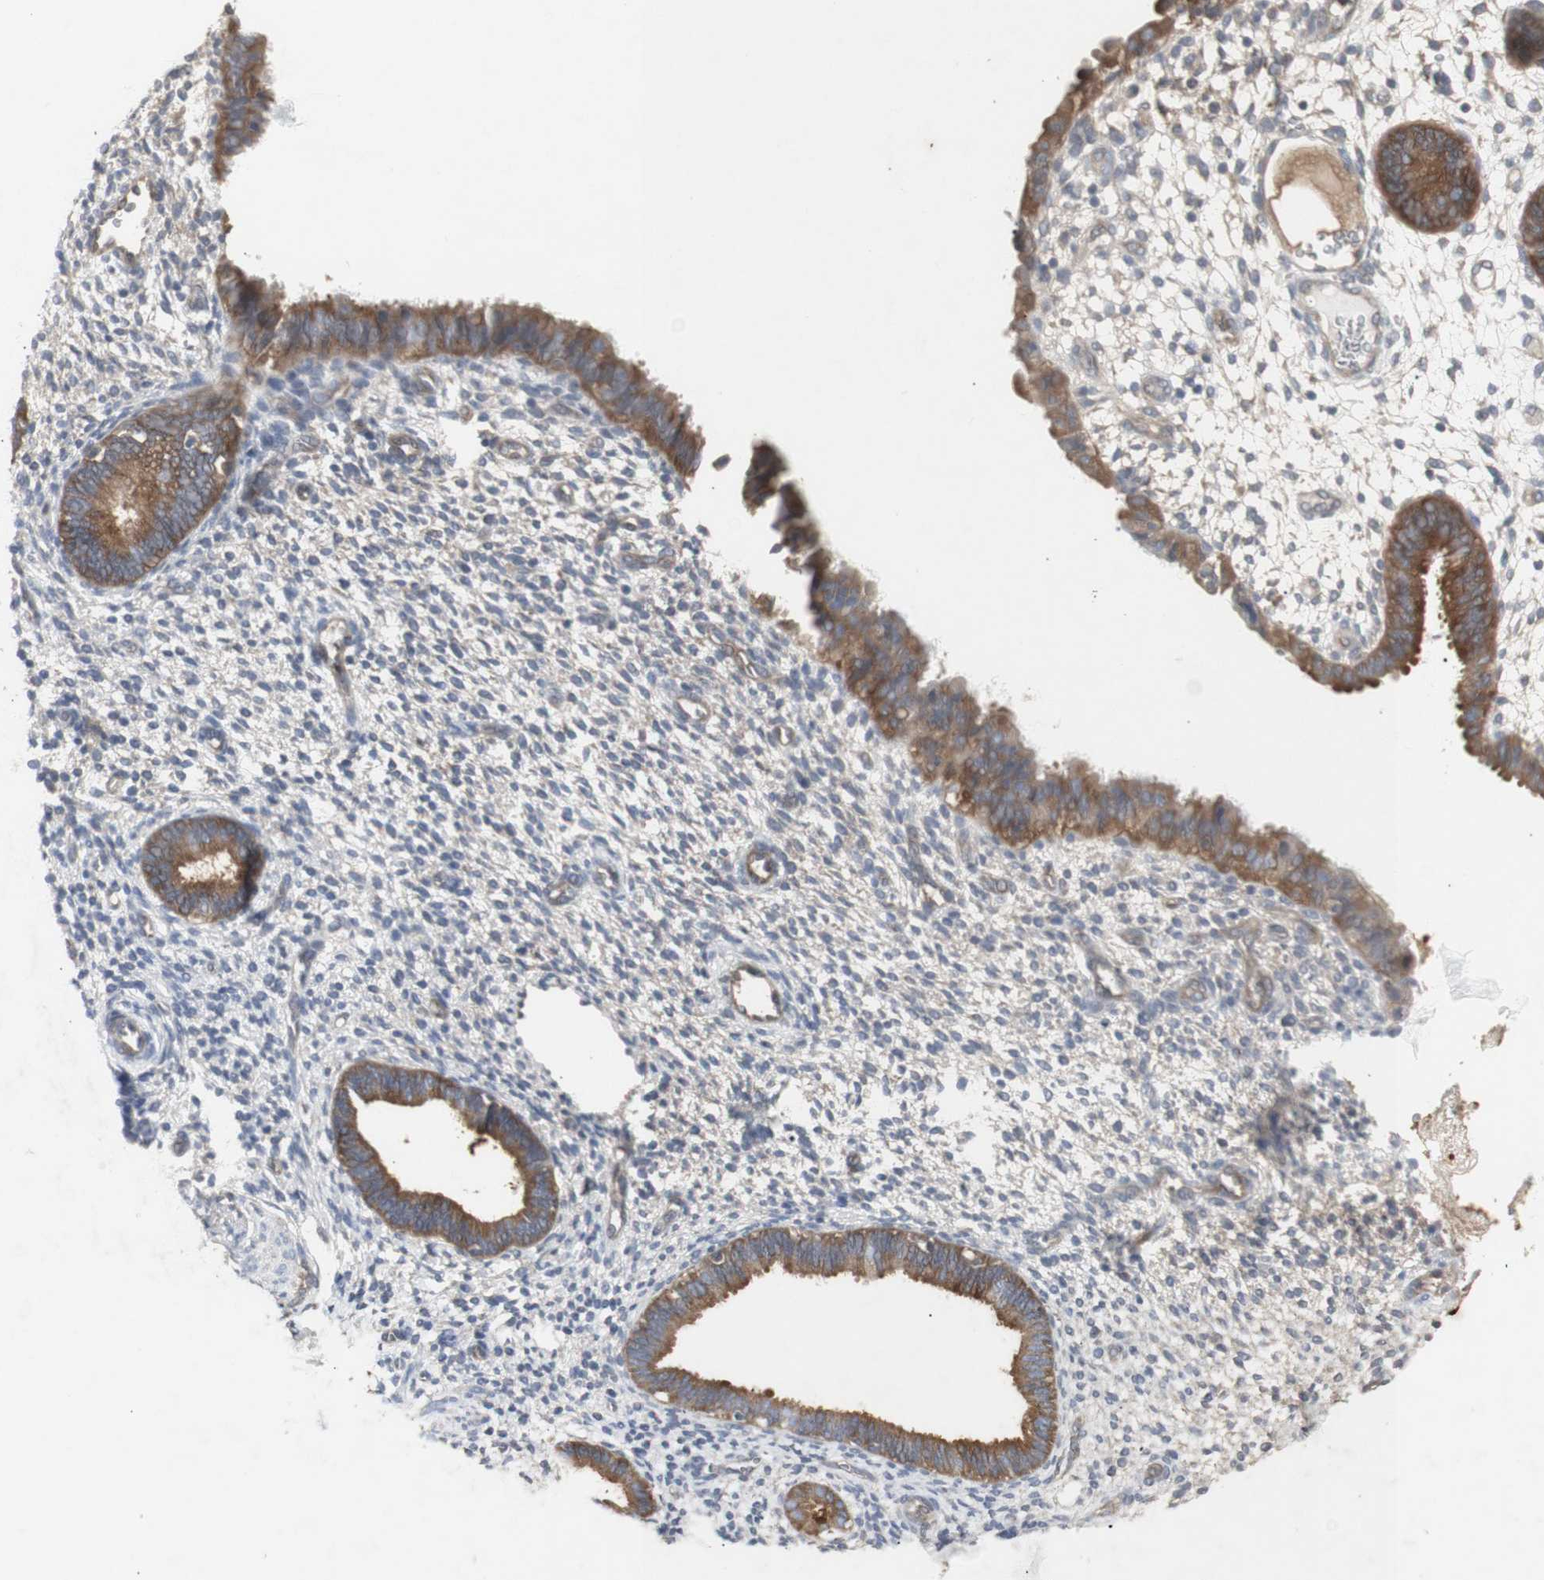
{"staining": {"intensity": "weak", "quantity": ">75%", "location": "cytoplasmic/membranous"}, "tissue": "endometrium", "cell_type": "Cells in endometrial stroma", "image_type": "normal", "snomed": [{"axis": "morphology", "description": "Normal tissue, NOS"}, {"axis": "topography", "description": "Endometrium"}], "caption": "Brown immunohistochemical staining in unremarkable human endometrium displays weak cytoplasmic/membranous expression in about >75% of cells in endometrial stroma.", "gene": "CHURC1", "patient": {"sex": "female", "age": 61}}